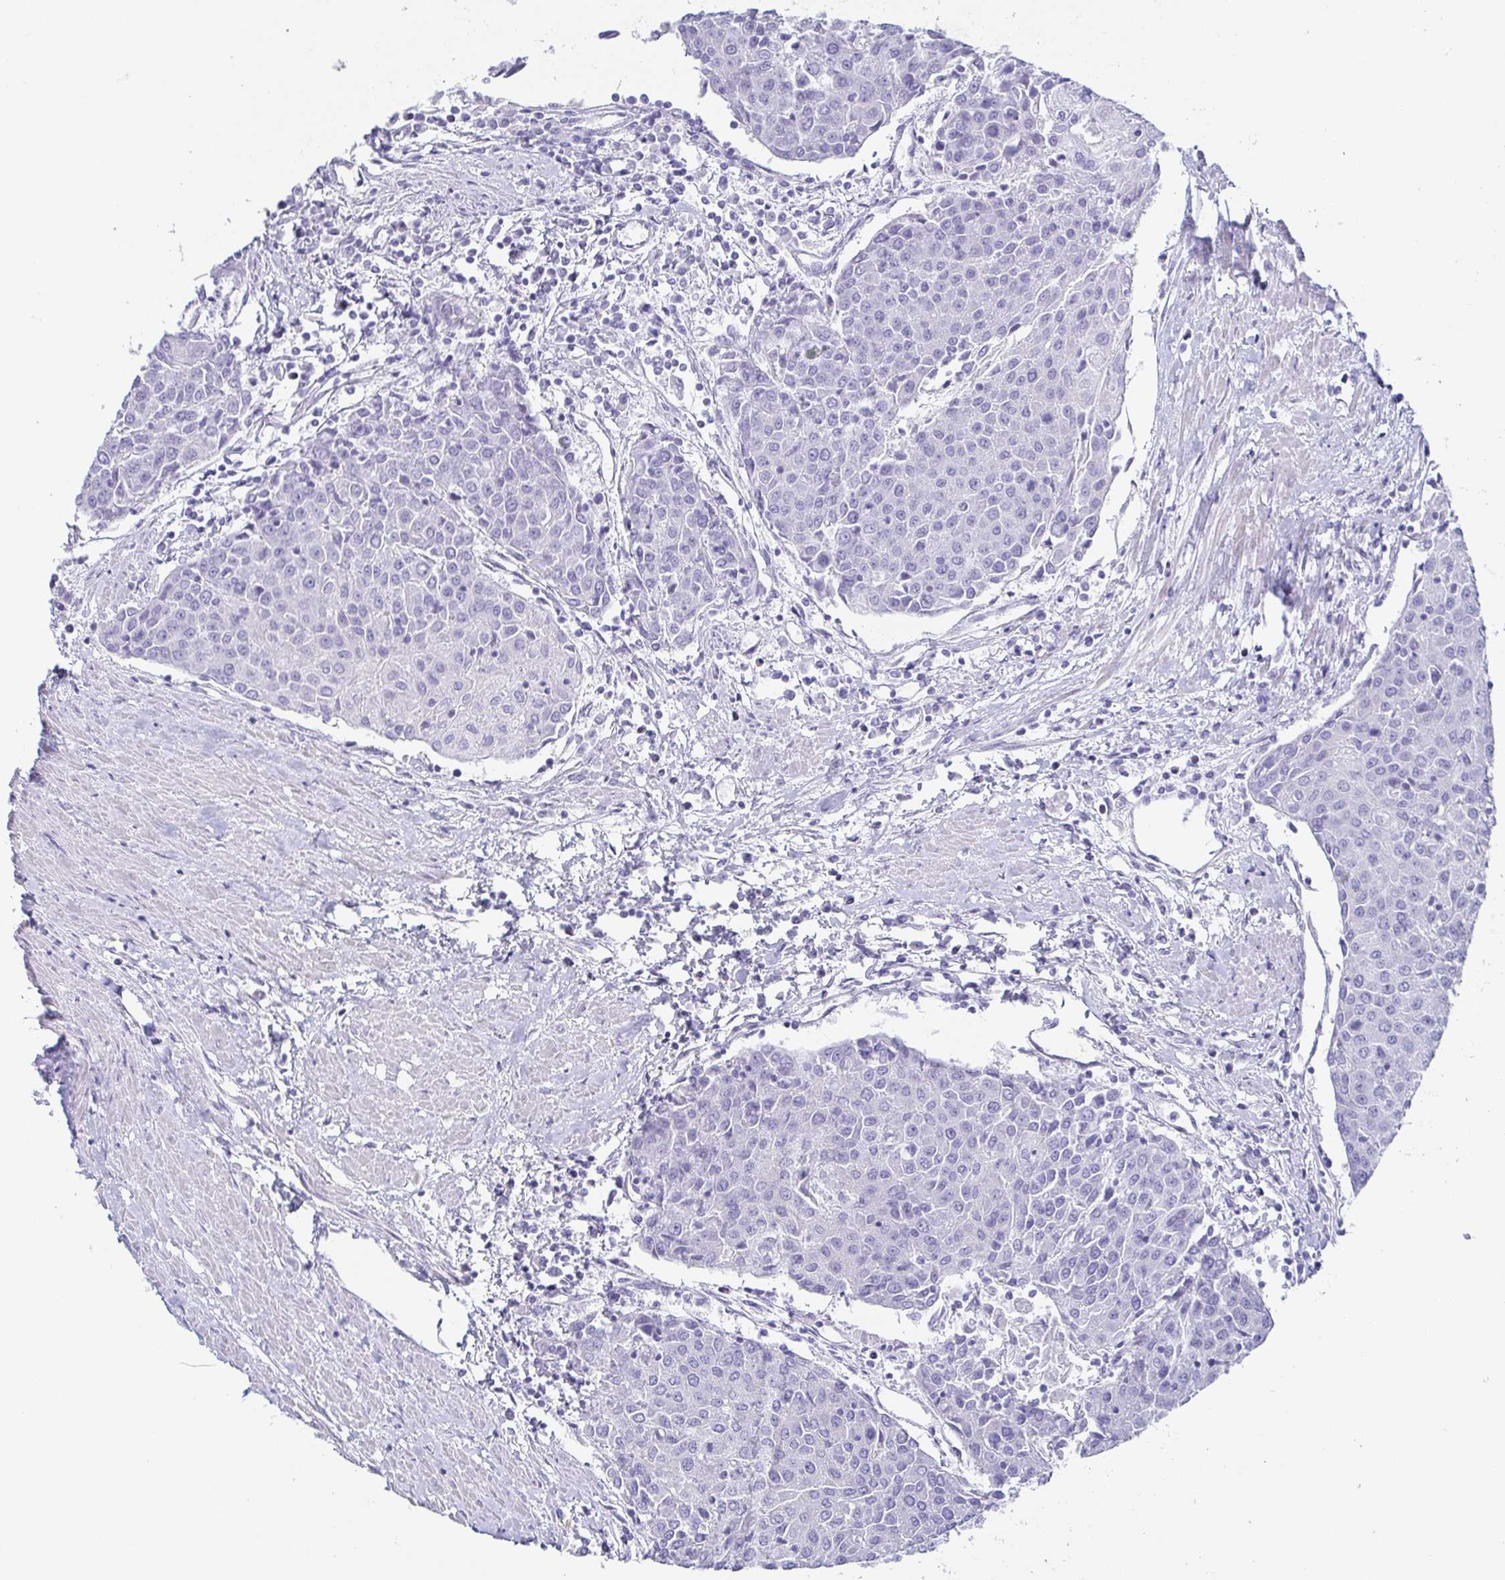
{"staining": {"intensity": "negative", "quantity": "none", "location": "none"}, "tissue": "urothelial cancer", "cell_type": "Tumor cells", "image_type": "cancer", "snomed": [{"axis": "morphology", "description": "Urothelial carcinoma, High grade"}, {"axis": "topography", "description": "Urinary bladder"}], "caption": "Immunohistochemical staining of human urothelial carcinoma (high-grade) demonstrates no significant staining in tumor cells.", "gene": "PRR27", "patient": {"sex": "female", "age": 85}}